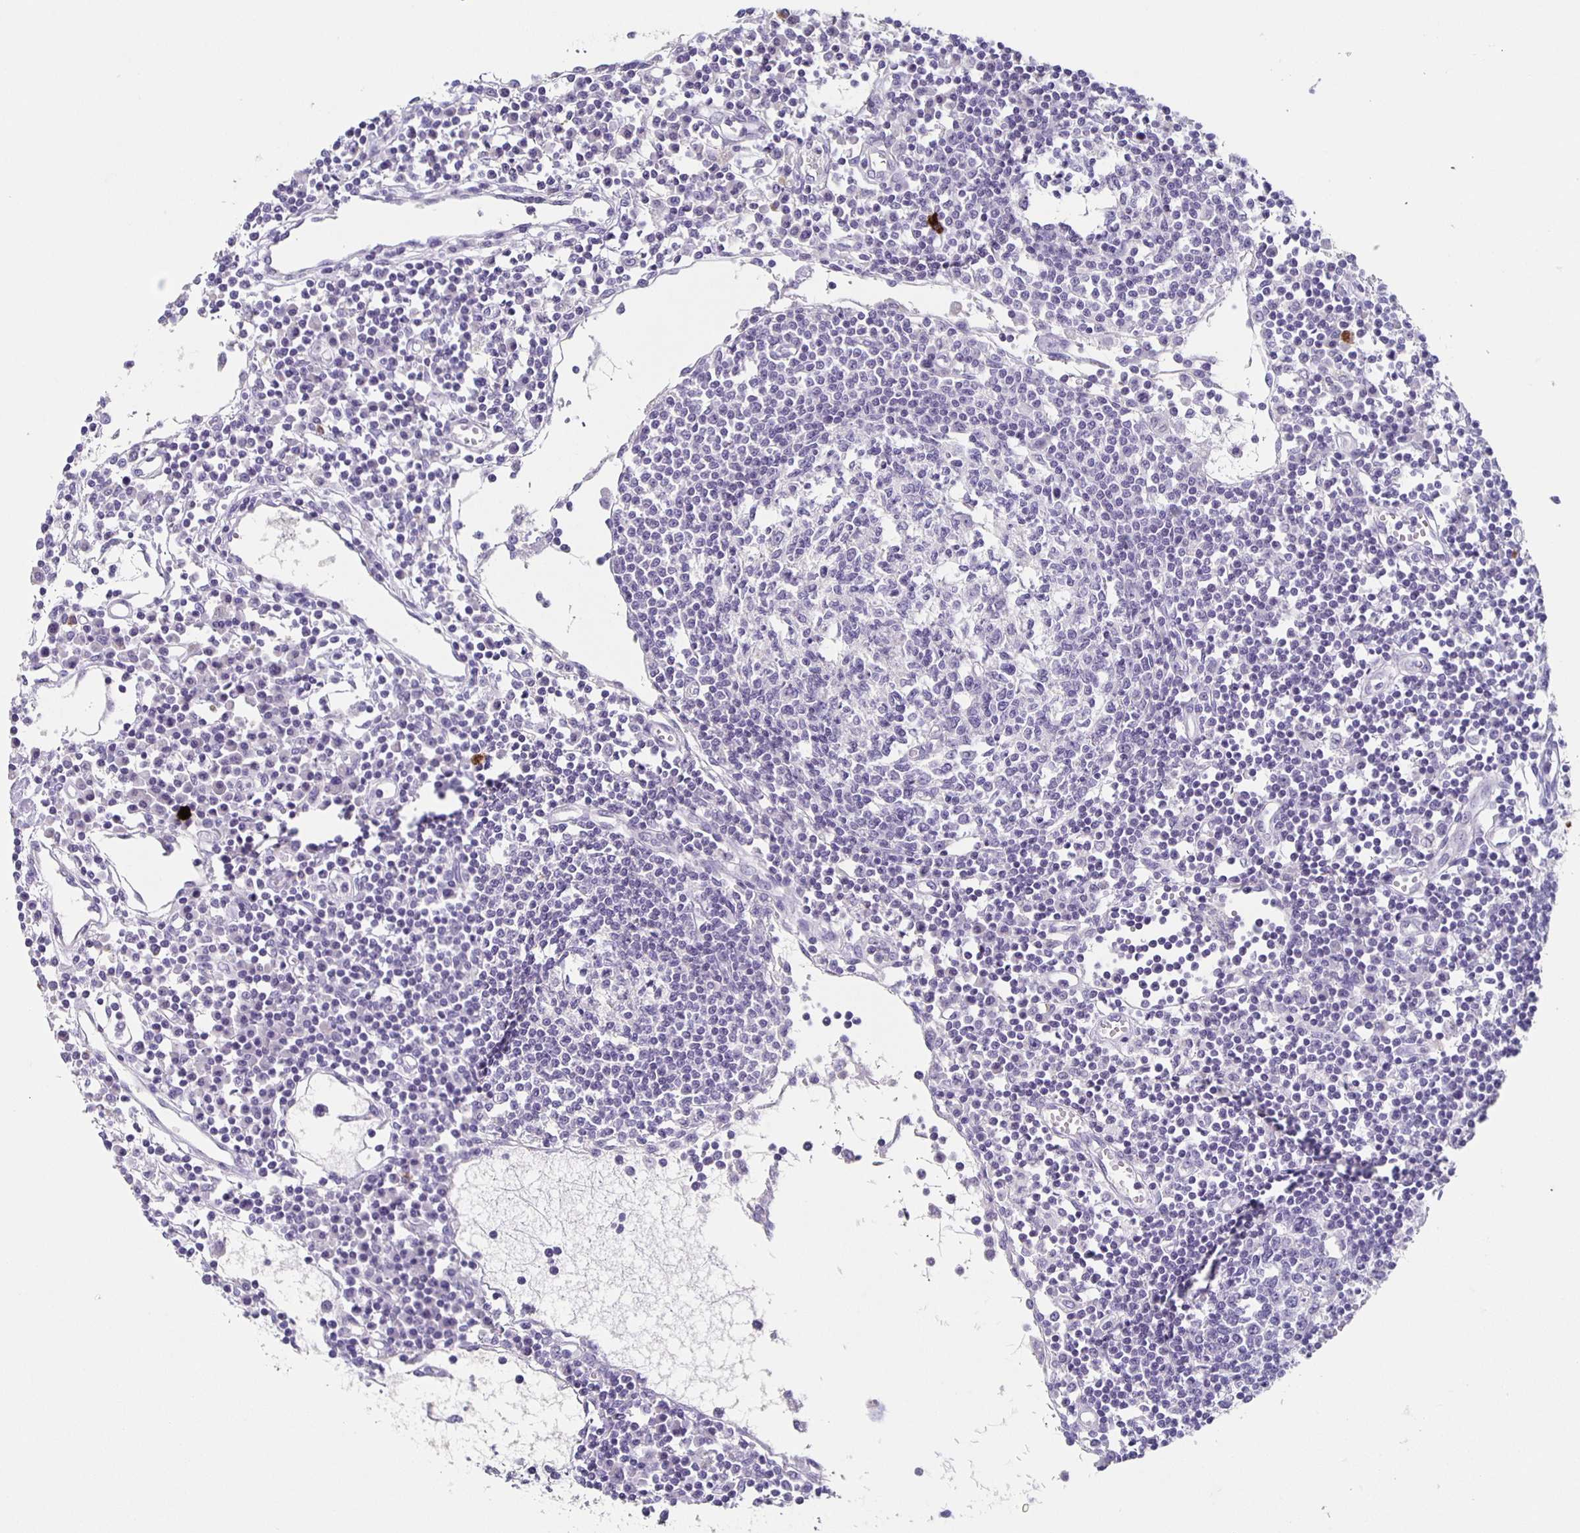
{"staining": {"intensity": "negative", "quantity": "none", "location": "none"}, "tissue": "lymph node", "cell_type": "Germinal center cells", "image_type": "normal", "snomed": [{"axis": "morphology", "description": "Normal tissue, NOS"}, {"axis": "topography", "description": "Lymph node"}], "caption": "Germinal center cells show no significant protein positivity in normal lymph node. (DAB (3,3'-diaminobenzidine) IHC visualized using brightfield microscopy, high magnification).", "gene": "CARNS1", "patient": {"sex": "female", "age": 78}}